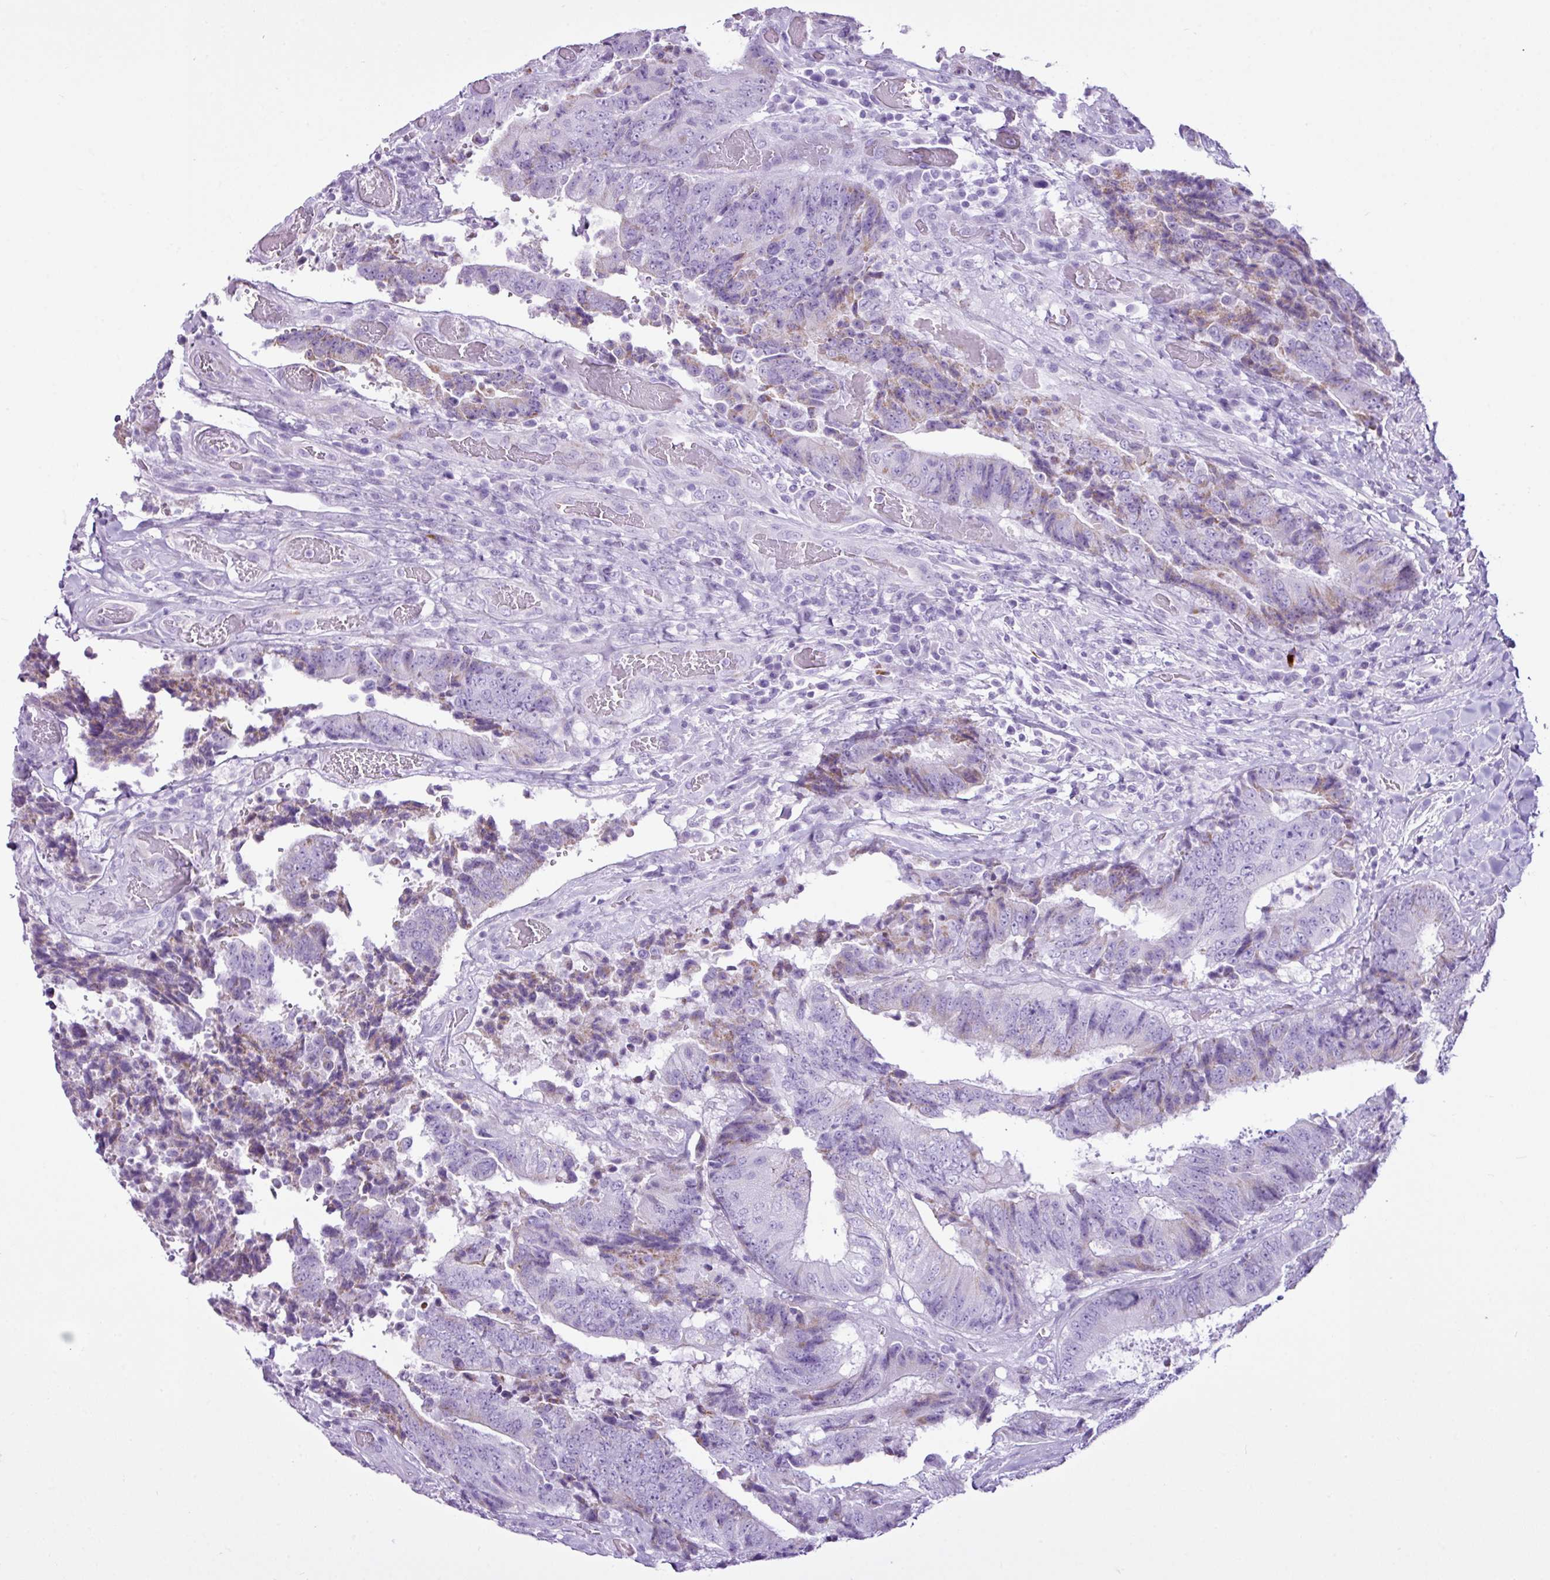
{"staining": {"intensity": "negative", "quantity": "none", "location": "none"}, "tissue": "colorectal cancer", "cell_type": "Tumor cells", "image_type": "cancer", "snomed": [{"axis": "morphology", "description": "Adenocarcinoma, NOS"}, {"axis": "topography", "description": "Rectum"}], "caption": "The photomicrograph displays no significant expression in tumor cells of colorectal cancer (adenocarcinoma). Brightfield microscopy of IHC stained with DAB (3,3'-diaminobenzidine) (brown) and hematoxylin (blue), captured at high magnification.", "gene": "LILRB4", "patient": {"sex": "male", "age": 72}}